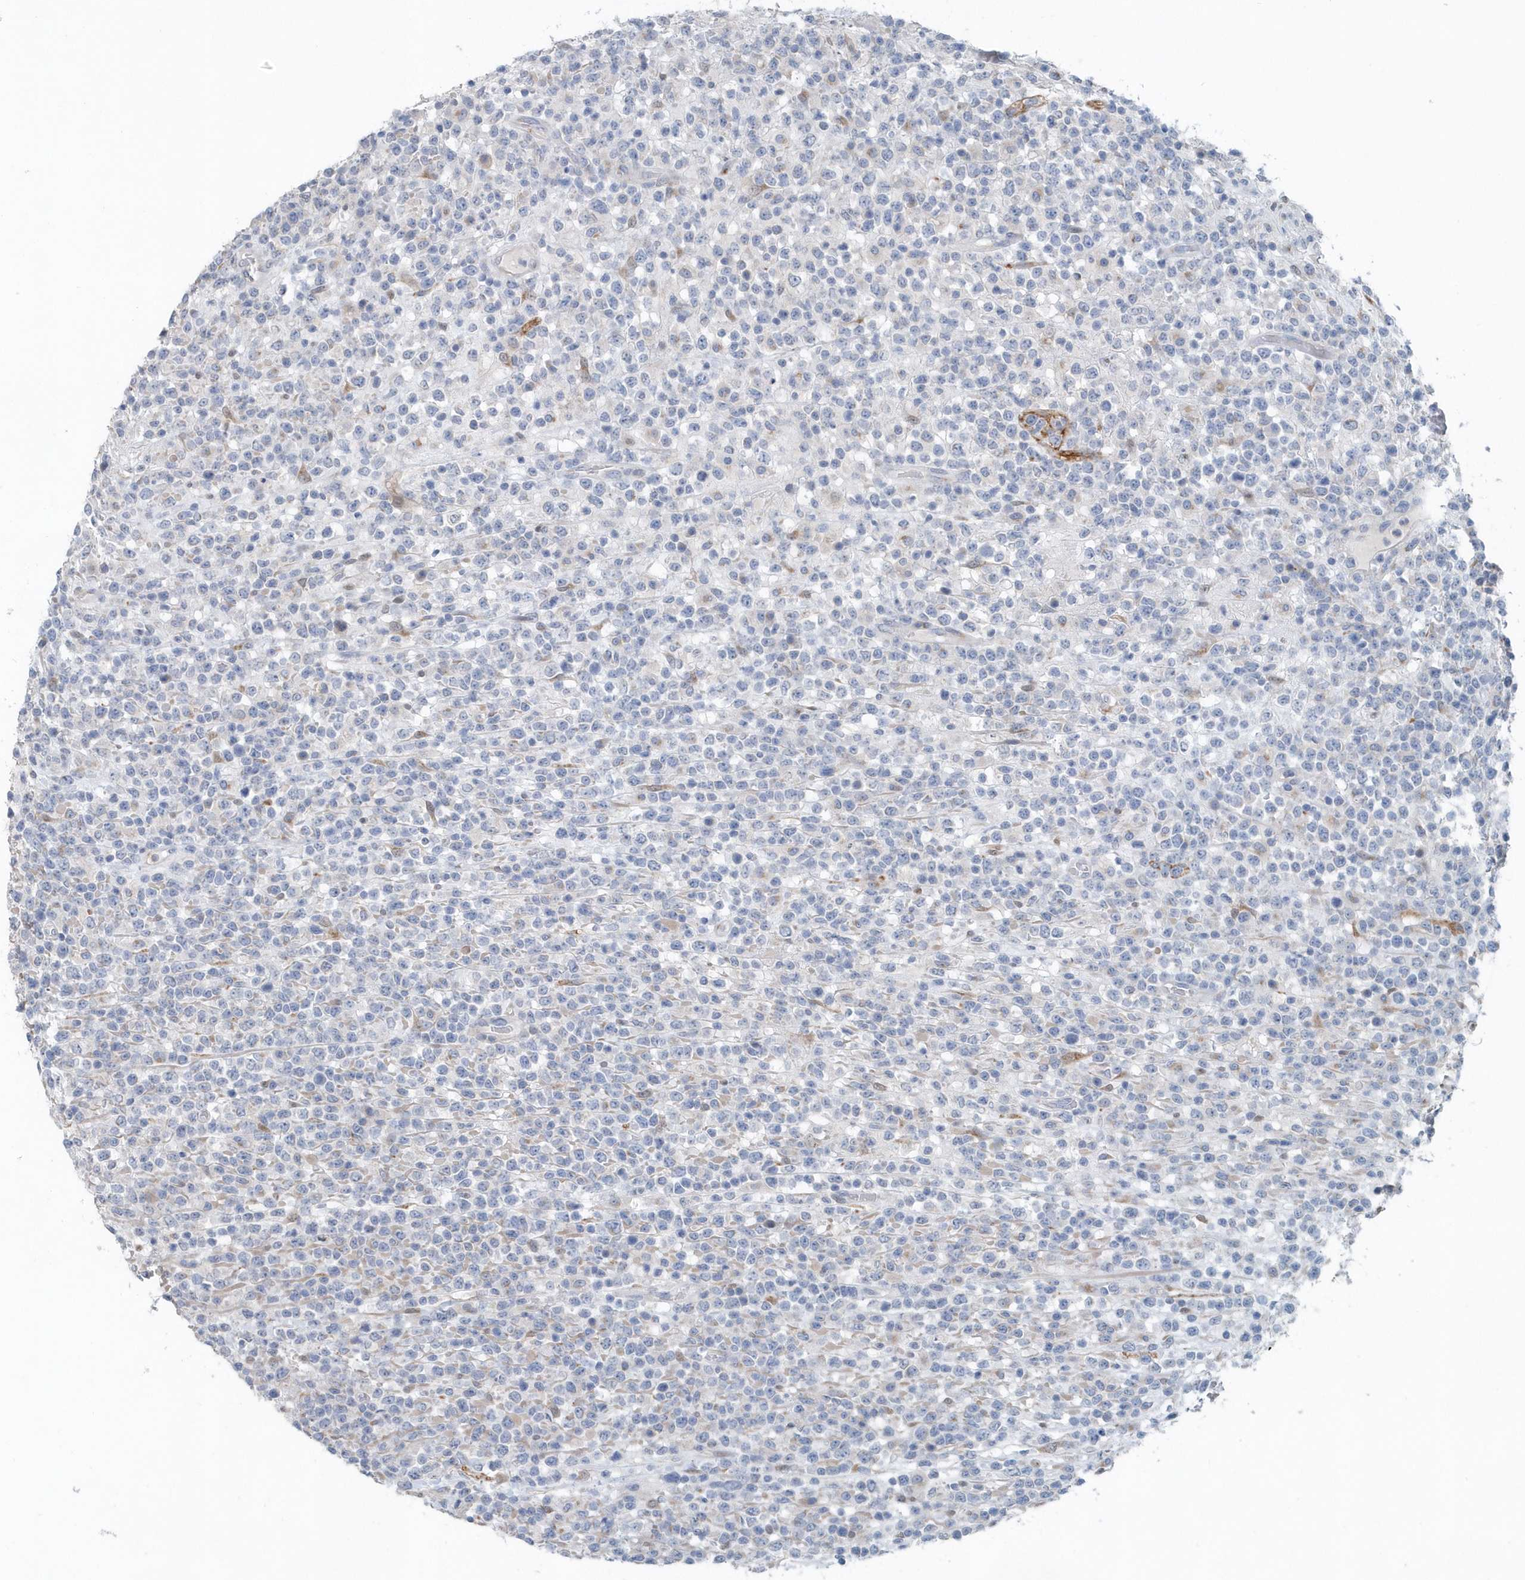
{"staining": {"intensity": "negative", "quantity": "none", "location": "none"}, "tissue": "lymphoma", "cell_type": "Tumor cells", "image_type": "cancer", "snomed": [{"axis": "morphology", "description": "Malignant lymphoma, non-Hodgkin's type, High grade"}, {"axis": "topography", "description": "Colon"}], "caption": "Protein analysis of malignant lymphoma, non-Hodgkin's type (high-grade) demonstrates no significant expression in tumor cells.", "gene": "PFN2", "patient": {"sex": "female", "age": 53}}